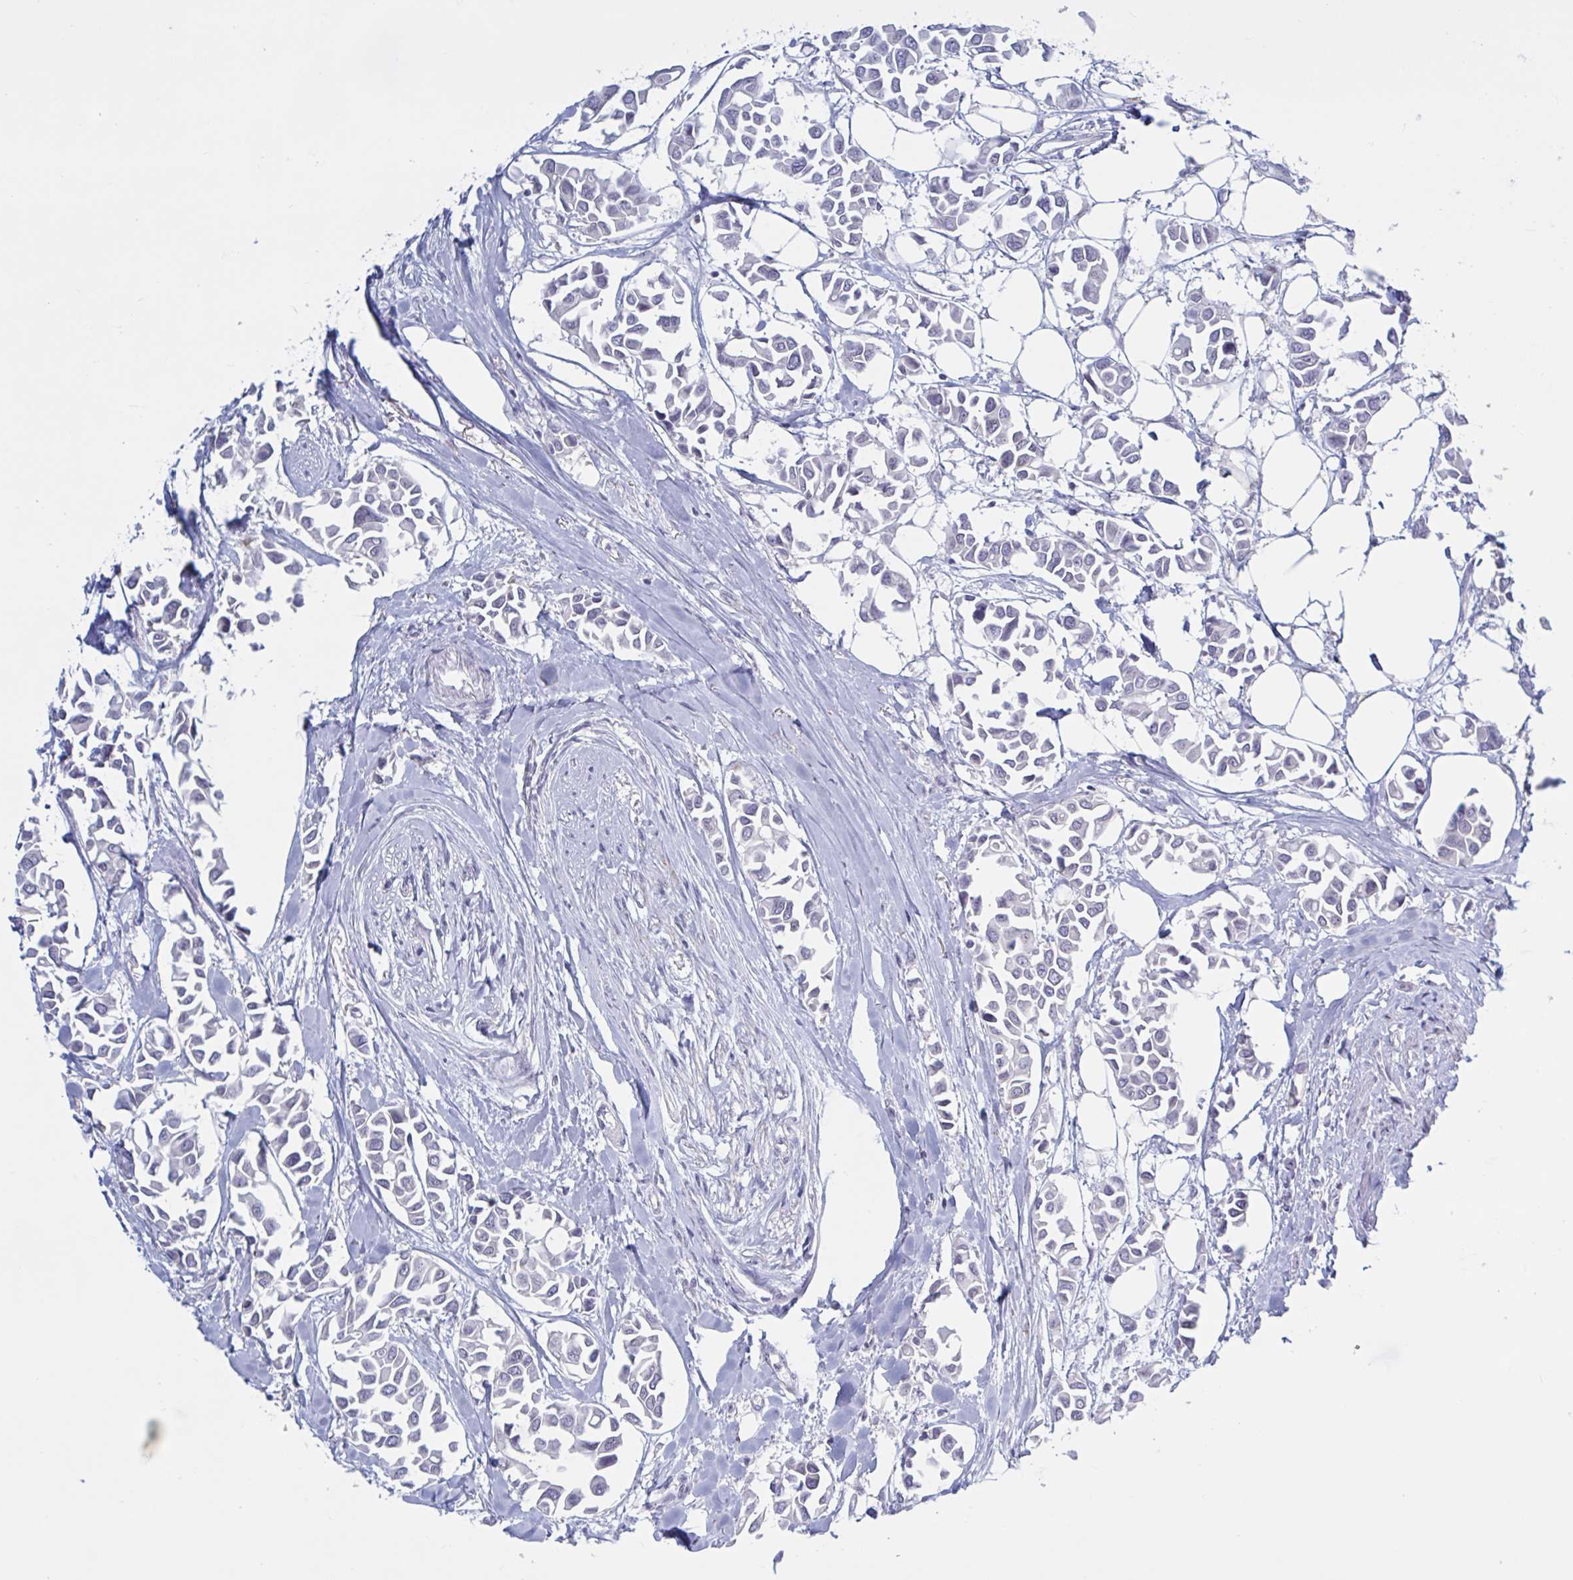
{"staining": {"intensity": "negative", "quantity": "none", "location": "none"}, "tissue": "breast cancer", "cell_type": "Tumor cells", "image_type": "cancer", "snomed": [{"axis": "morphology", "description": "Duct carcinoma"}, {"axis": "topography", "description": "Breast"}], "caption": "Immunohistochemistry (IHC) micrograph of neoplastic tissue: human infiltrating ductal carcinoma (breast) stained with DAB (3,3'-diaminobenzidine) reveals no significant protein staining in tumor cells.", "gene": "TANK", "patient": {"sex": "female", "age": 54}}